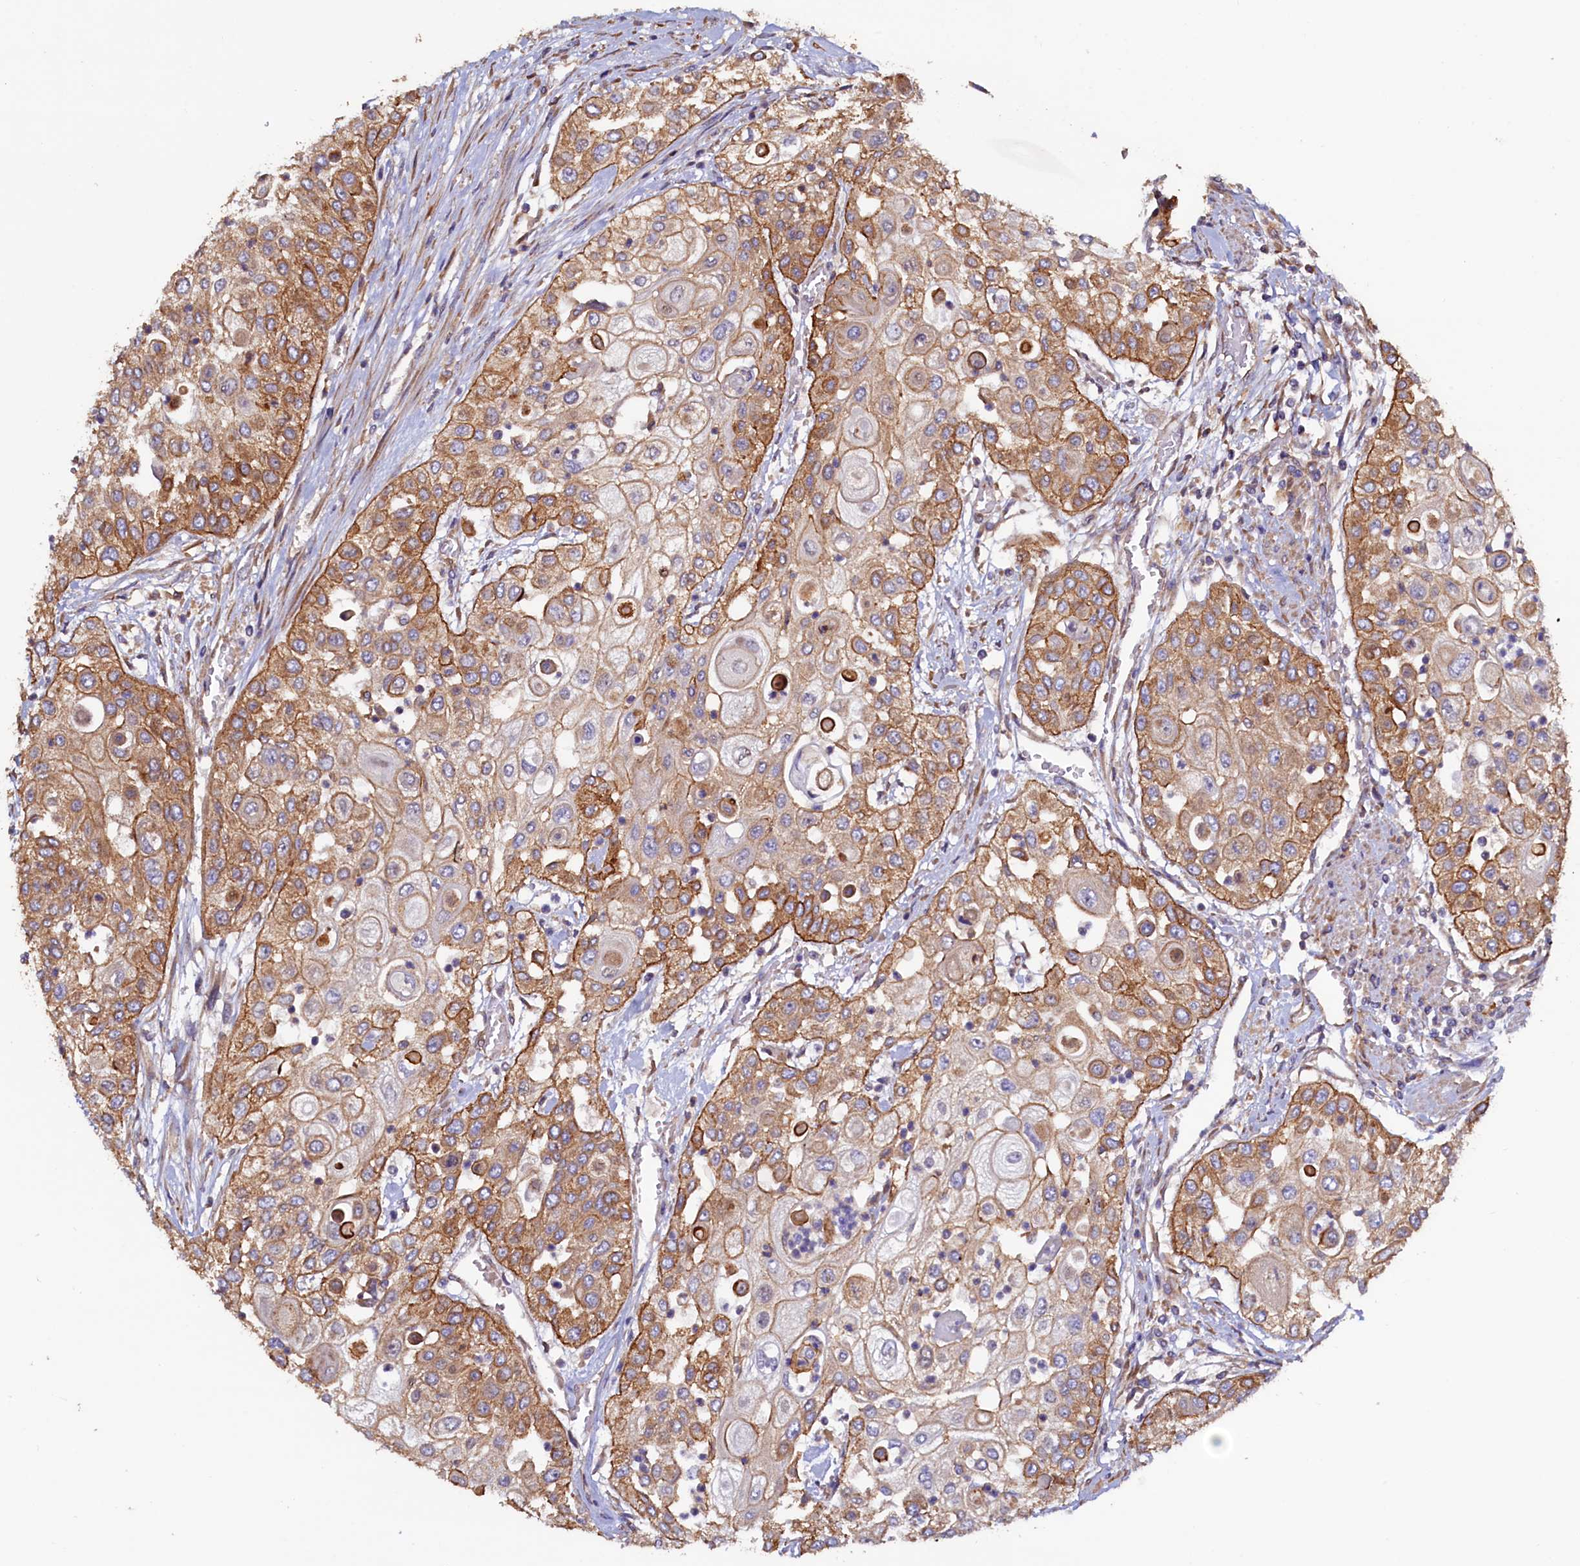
{"staining": {"intensity": "moderate", "quantity": ">75%", "location": "cytoplasmic/membranous"}, "tissue": "urothelial cancer", "cell_type": "Tumor cells", "image_type": "cancer", "snomed": [{"axis": "morphology", "description": "Urothelial carcinoma, High grade"}, {"axis": "topography", "description": "Urinary bladder"}], "caption": "Protein expression analysis of urothelial carcinoma (high-grade) exhibits moderate cytoplasmic/membranous positivity in about >75% of tumor cells. (IHC, brightfield microscopy, high magnification).", "gene": "ATXN2L", "patient": {"sex": "female", "age": 79}}